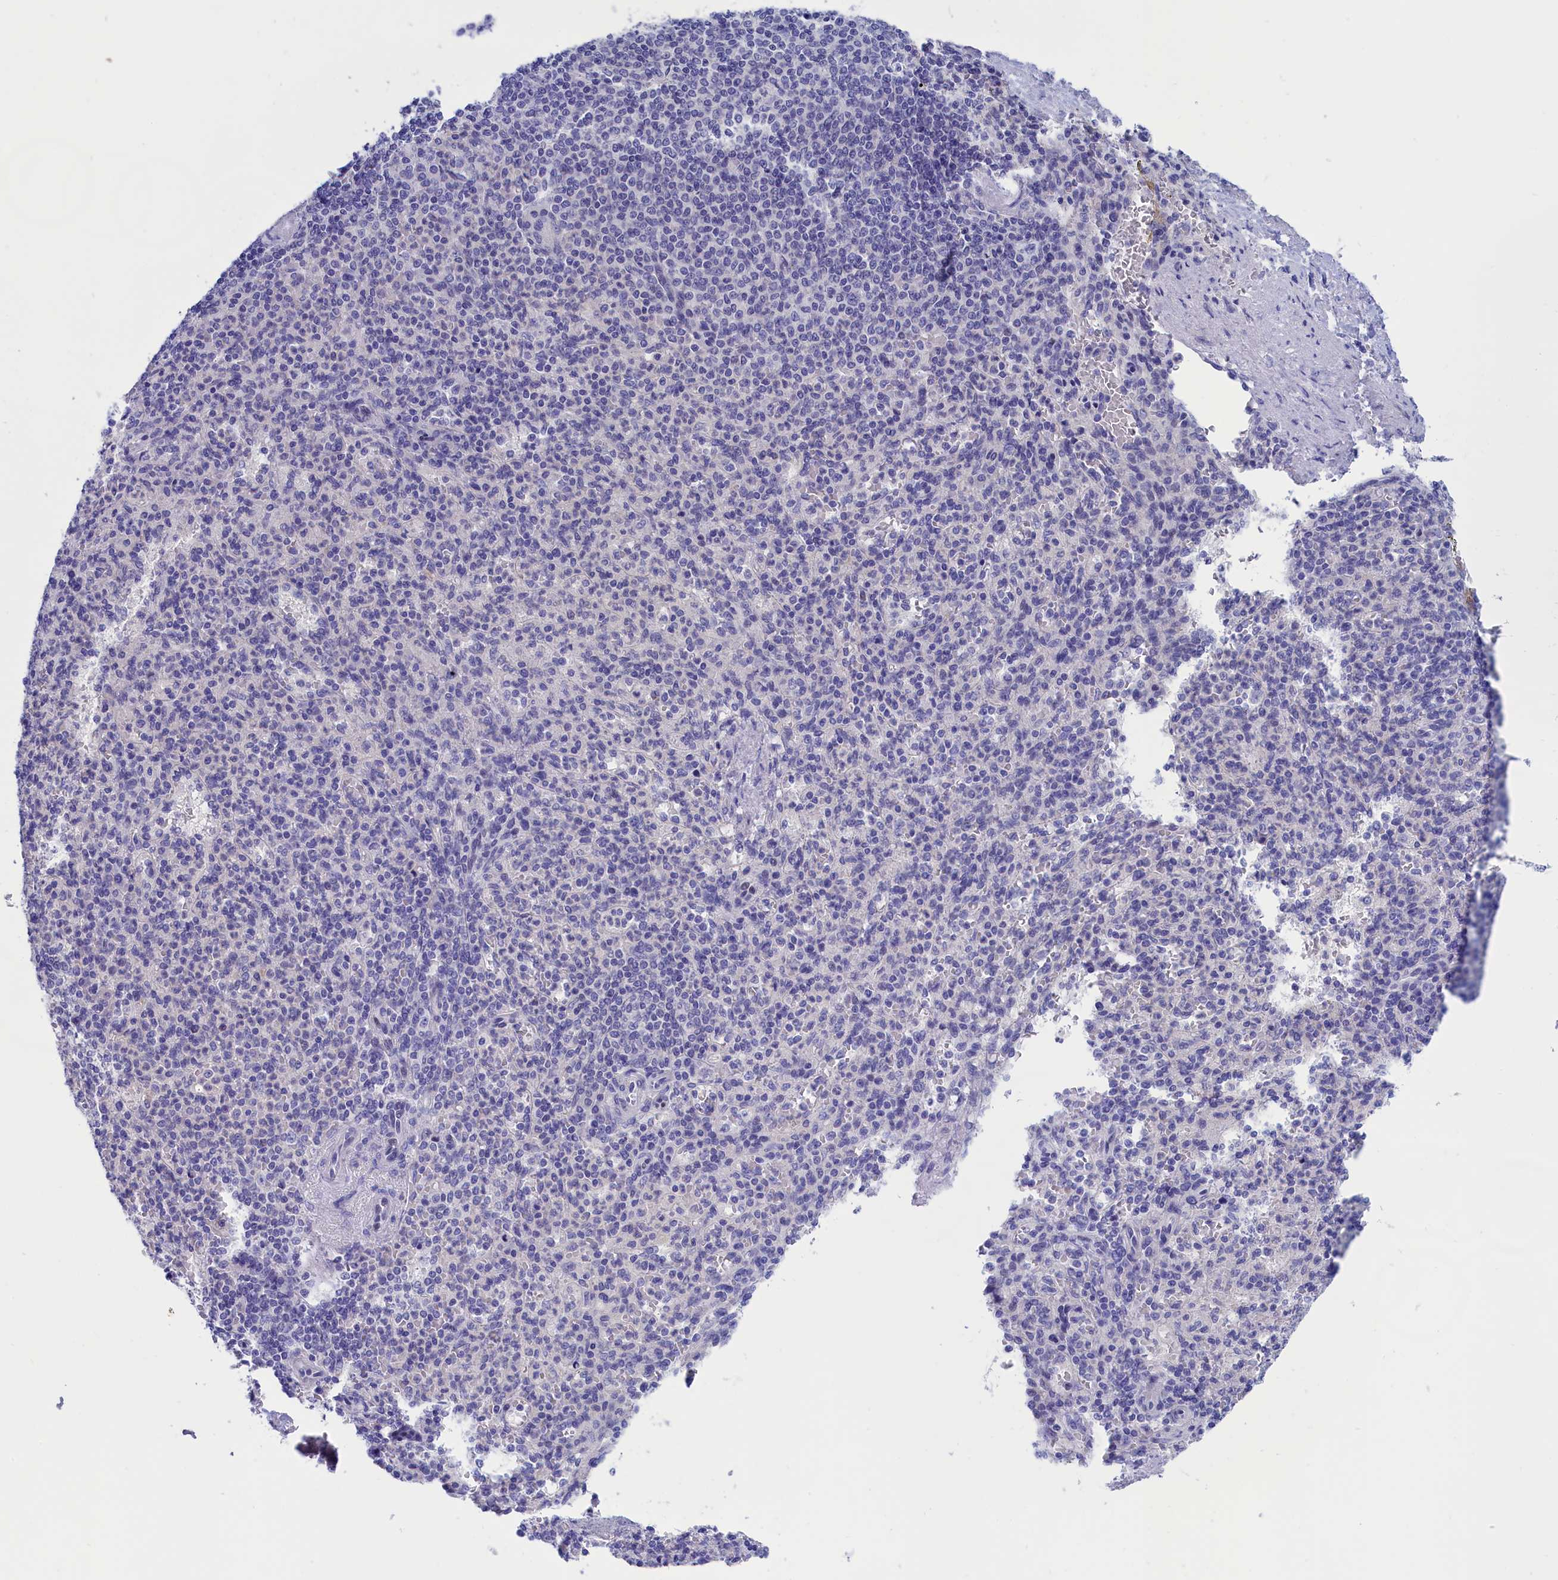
{"staining": {"intensity": "negative", "quantity": "none", "location": "none"}, "tissue": "spleen", "cell_type": "Cells in red pulp", "image_type": "normal", "snomed": [{"axis": "morphology", "description": "Normal tissue, NOS"}, {"axis": "topography", "description": "Spleen"}], "caption": "Immunohistochemical staining of benign human spleen exhibits no significant positivity in cells in red pulp.", "gene": "VPS35L", "patient": {"sex": "female", "age": 74}}